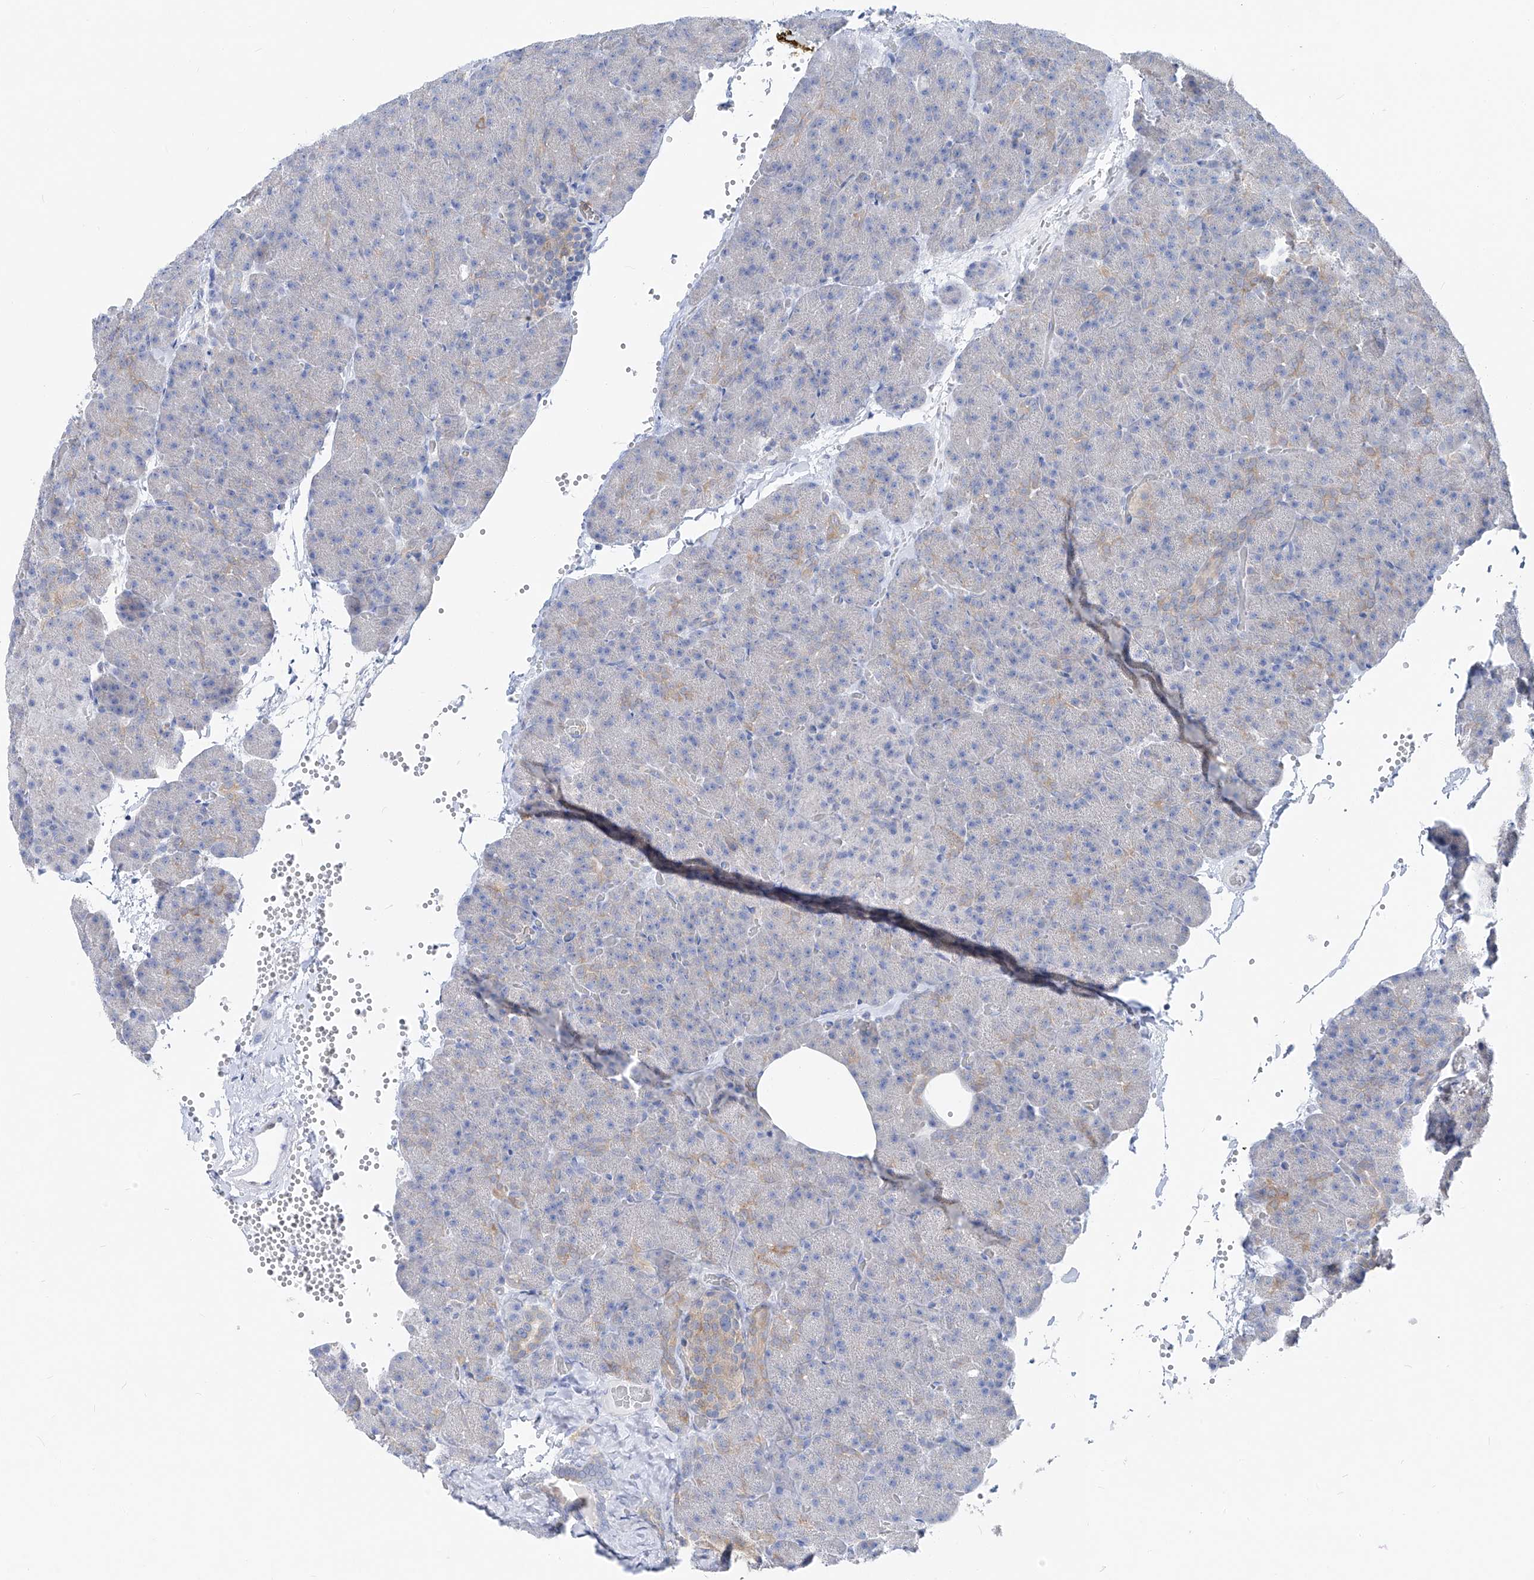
{"staining": {"intensity": "moderate", "quantity": "<25%", "location": "cytoplasmic/membranous"}, "tissue": "pancreas", "cell_type": "Exocrine glandular cells", "image_type": "normal", "snomed": [{"axis": "morphology", "description": "Normal tissue, NOS"}, {"axis": "morphology", "description": "Carcinoid, malignant, NOS"}, {"axis": "topography", "description": "Pancreas"}], "caption": "Unremarkable pancreas shows moderate cytoplasmic/membranous positivity in approximately <25% of exocrine glandular cells, visualized by immunohistochemistry.", "gene": "UFL1", "patient": {"sex": "female", "age": 35}}